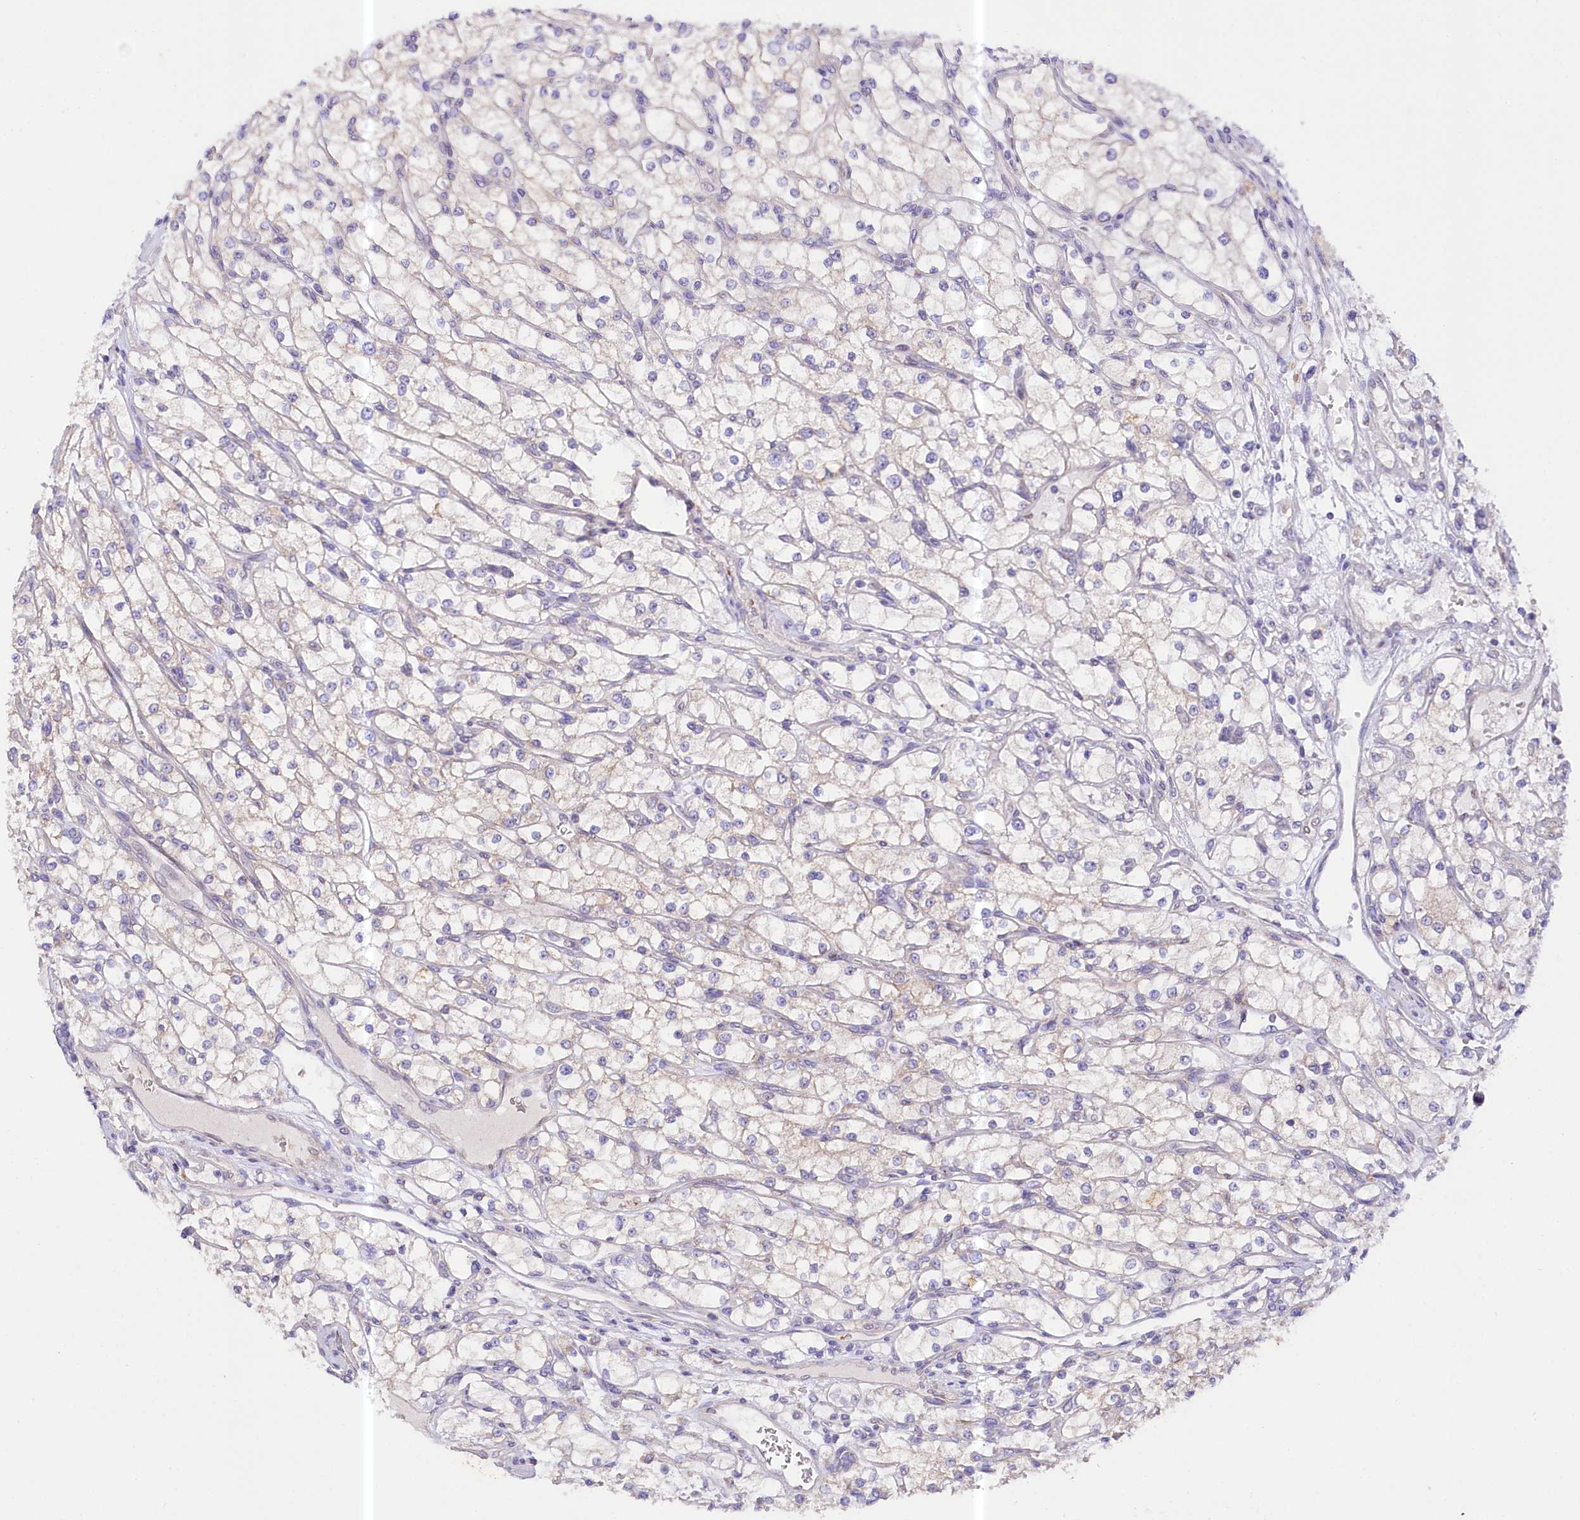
{"staining": {"intensity": "weak", "quantity": "<25%", "location": "cytoplasmic/membranous"}, "tissue": "renal cancer", "cell_type": "Tumor cells", "image_type": "cancer", "snomed": [{"axis": "morphology", "description": "Adenocarcinoma, NOS"}, {"axis": "topography", "description": "Kidney"}], "caption": "Photomicrograph shows no significant protein staining in tumor cells of renal adenocarcinoma.", "gene": "CEP295", "patient": {"sex": "male", "age": 80}}